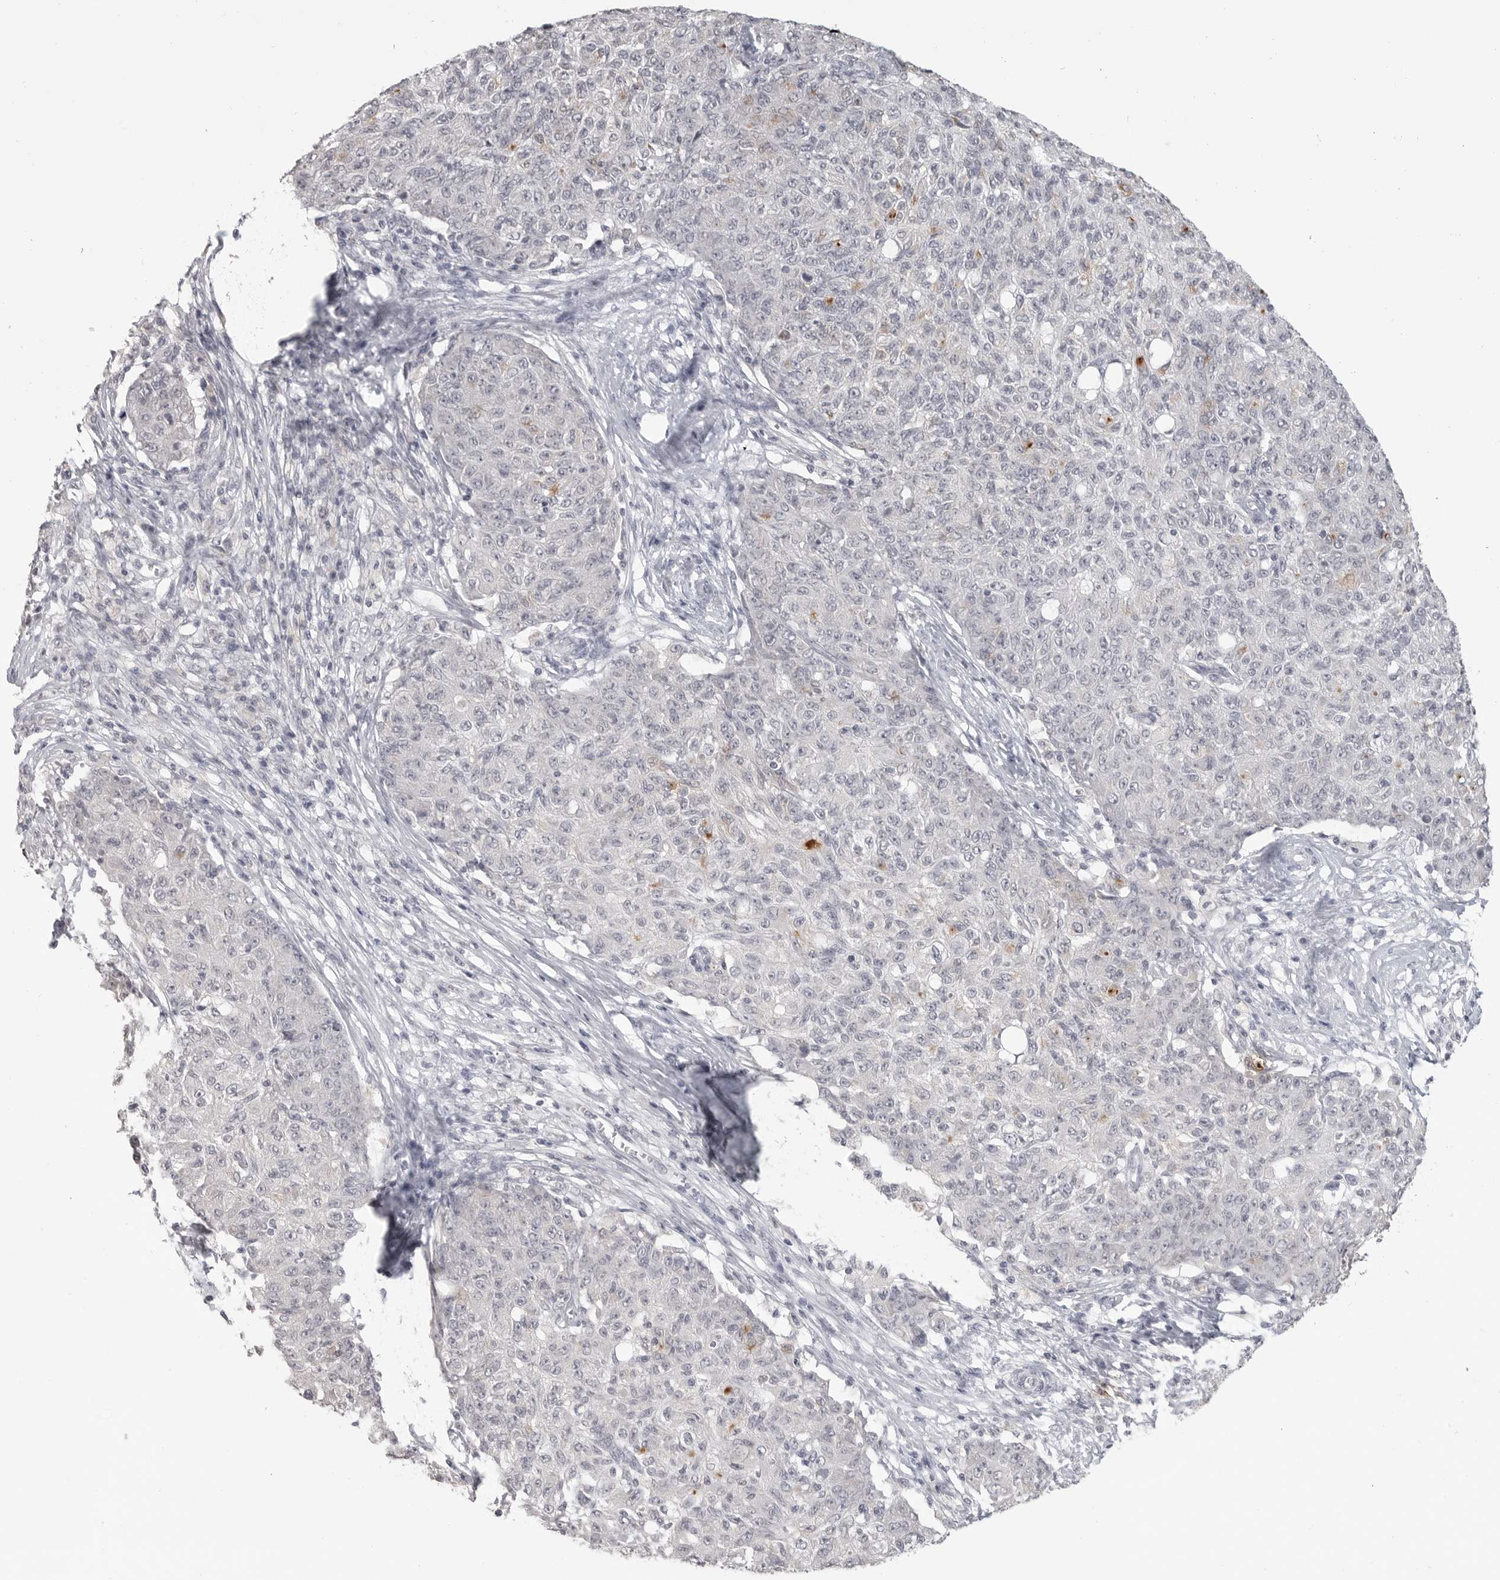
{"staining": {"intensity": "negative", "quantity": "none", "location": "none"}, "tissue": "ovarian cancer", "cell_type": "Tumor cells", "image_type": "cancer", "snomed": [{"axis": "morphology", "description": "Carcinoma, endometroid"}, {"axis": "topography", "description": "Ovary"}], "caption": "Immunohistochemical staining of ovarian endometroid carcinoma reveals no significant staining in tumor cells. (DAB immunohistochemistry (IHC) with hematoxylin counter stain).", "gene": "PRSS1", "patient": {"sex": "female", "age": 42}}